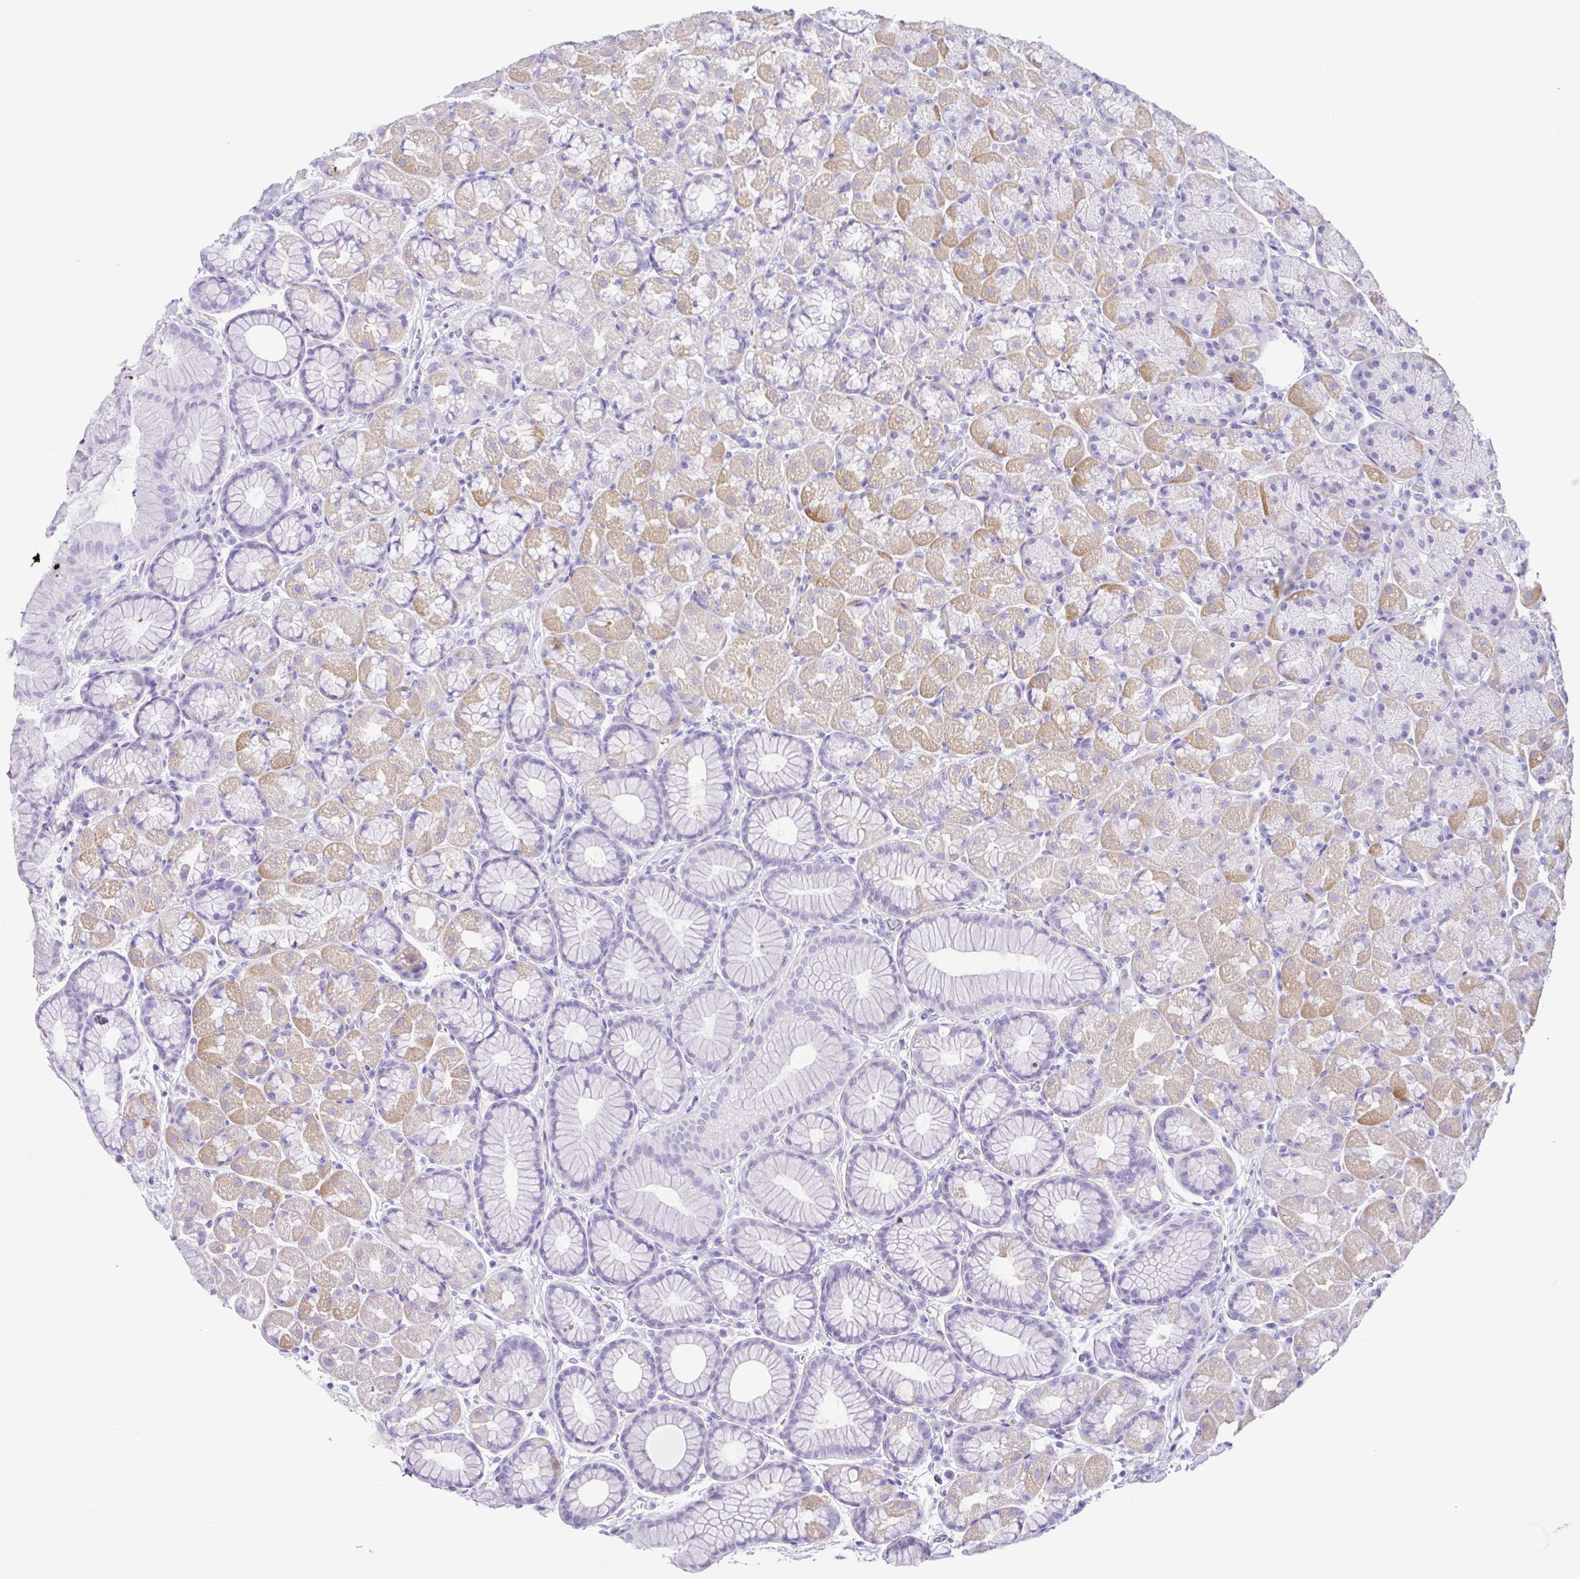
{"staining": {"intensity": "weak", "quantity": "<25%", "location": "cytoplasmic/membranous"}, "tissue": "stomach", "cell_type": "Glandular cells", "image_type": "normal", "snomed": [{"axis": "morphology", "description": "Normal tissue, NOS"}, {"axis": "topography", "description": "Stomach, lower"}], "caption": "This image is of benign stomach stained with IHC to label a protein in brown with the nuclei are counter-stained blue. There is no staining in glandular cells.", "gene": "ZG16", "patient": {"sex": "male", "age": 67}}